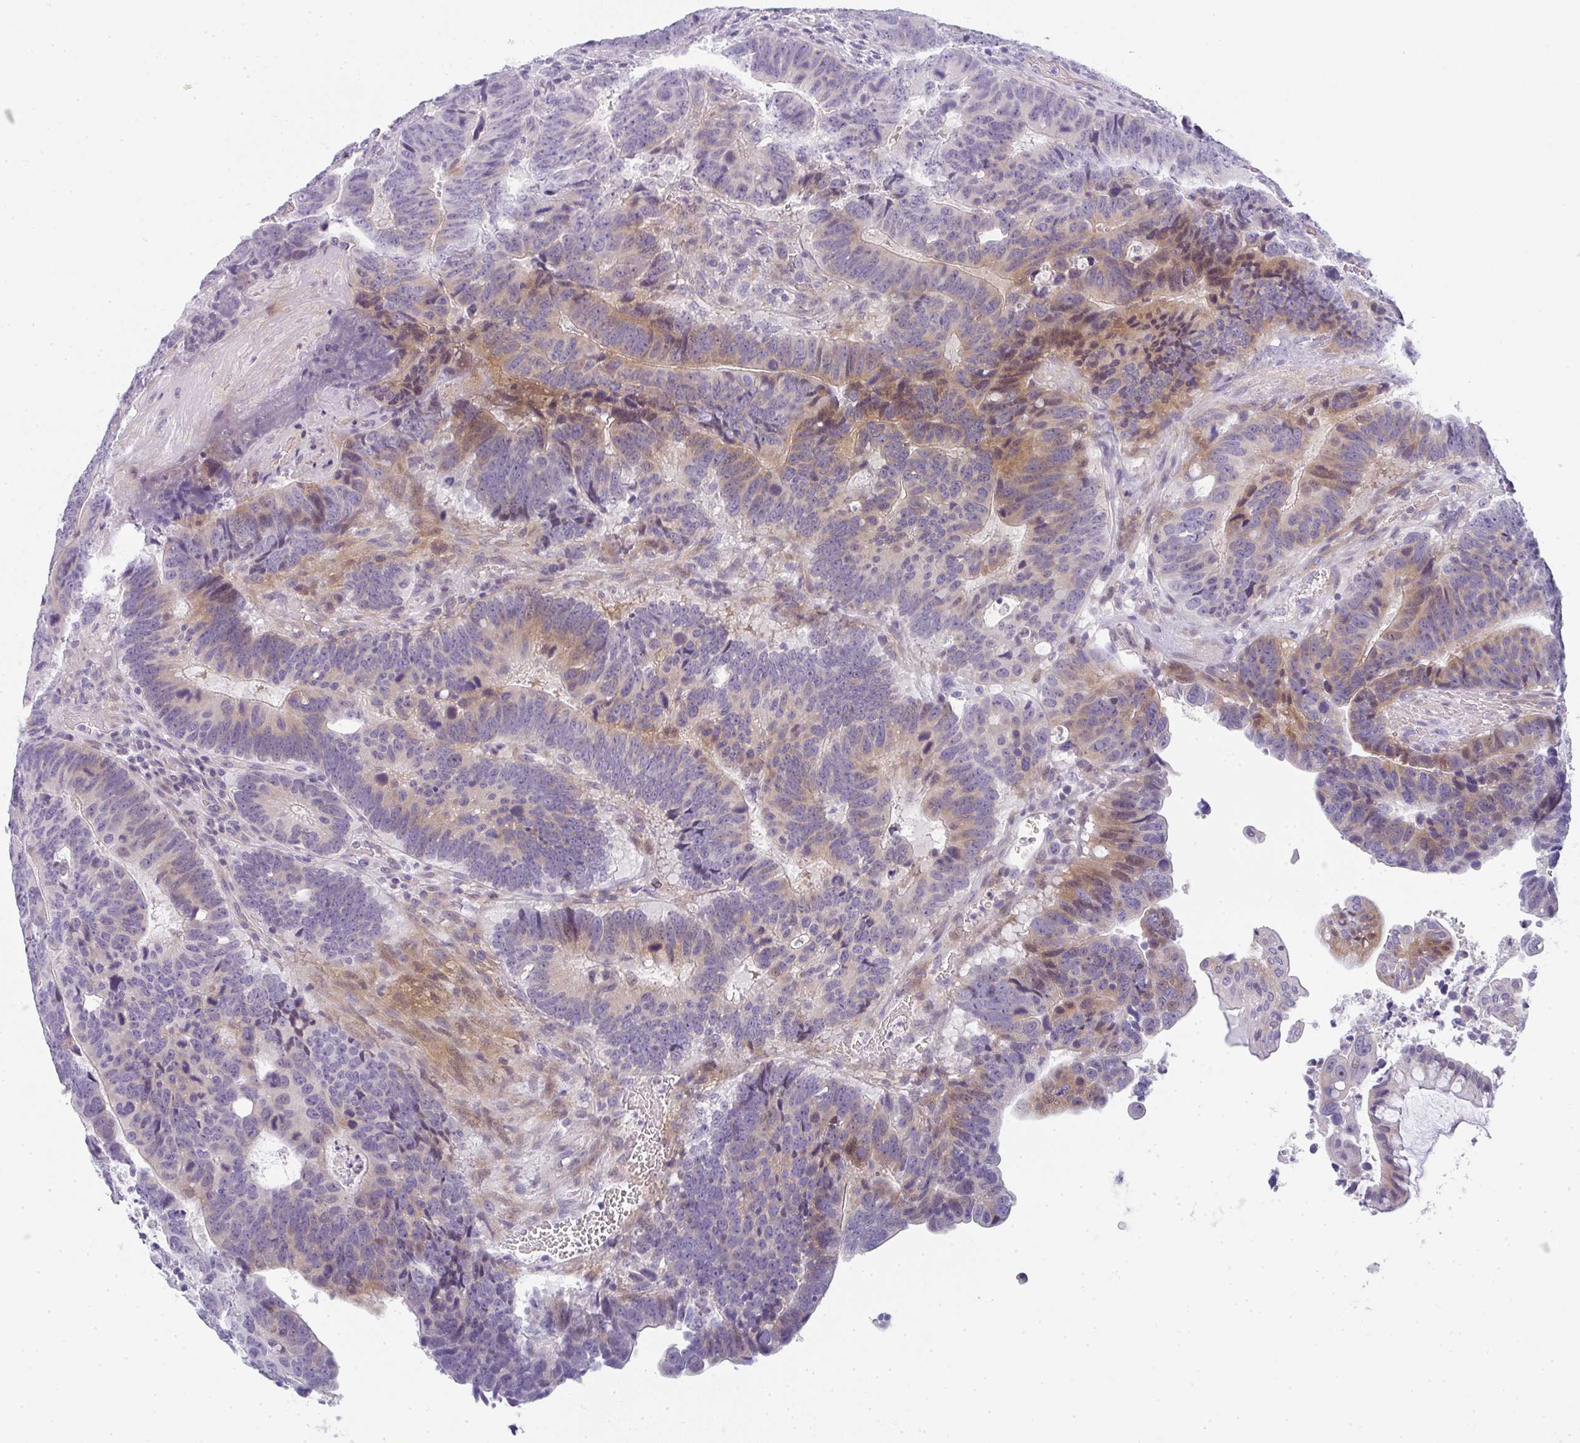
{"staining": {"intensity": "moderate", "quantity": "<25%", "location": "cytoplasmic/membranous,nuclear"}, "tissue": "colorectal cancer", "cell_type": "Tumor cells", "image_type": "cancer", "snomed": [{"axis": "morphology", "description": "Adenocarcinoma, NOS"}, {"axis": "topography", "description": "Colon"}], "caption": "Tumor cells exhibit low levels of moderate cytoplasmic/membranous and nuclear positivity in approximately <25% of cells in human colorectal cancer.", "gene": "NEU2", "patient": {"sex": "male", "age": 62}}